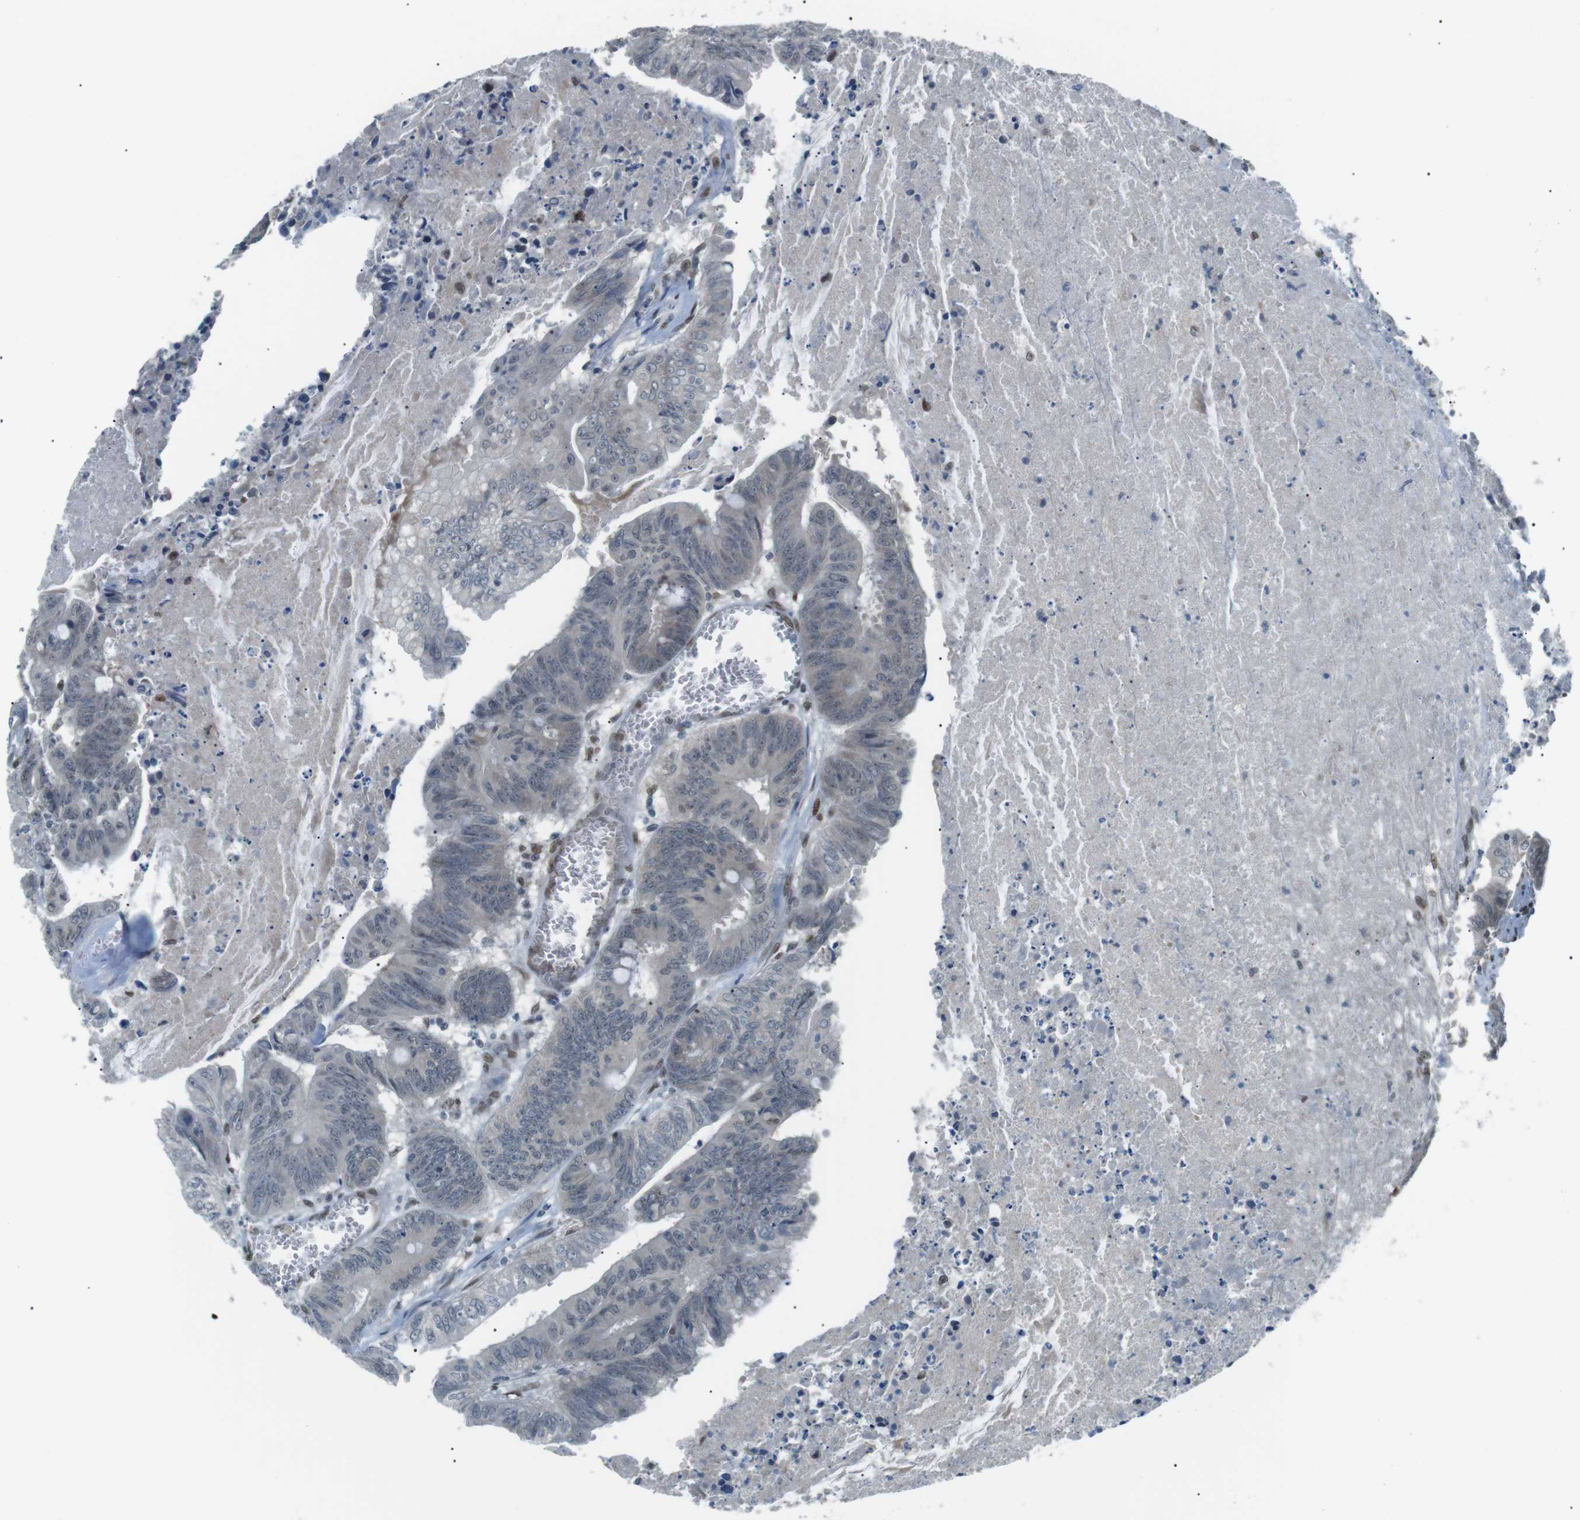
{"staining": {"intensity": "negative", "quantity": "none", "location": "none"}, "tissue": "colorectal cancer", "cell_type": "Tumor cells", "image_type": "cancer", "snomed": [{"axis": "morphology", "description": "Adenocarcinoma, NOS"}, {"axis": "topography", "description": "Colon"}], "caption": "Colorectal cancer (adenocarcinoma) was stained to show a protein in brown. There is no significant staining in tumor cells.", "gene": "SRPK2", "patient": {"sex": "male", "age": 45}}